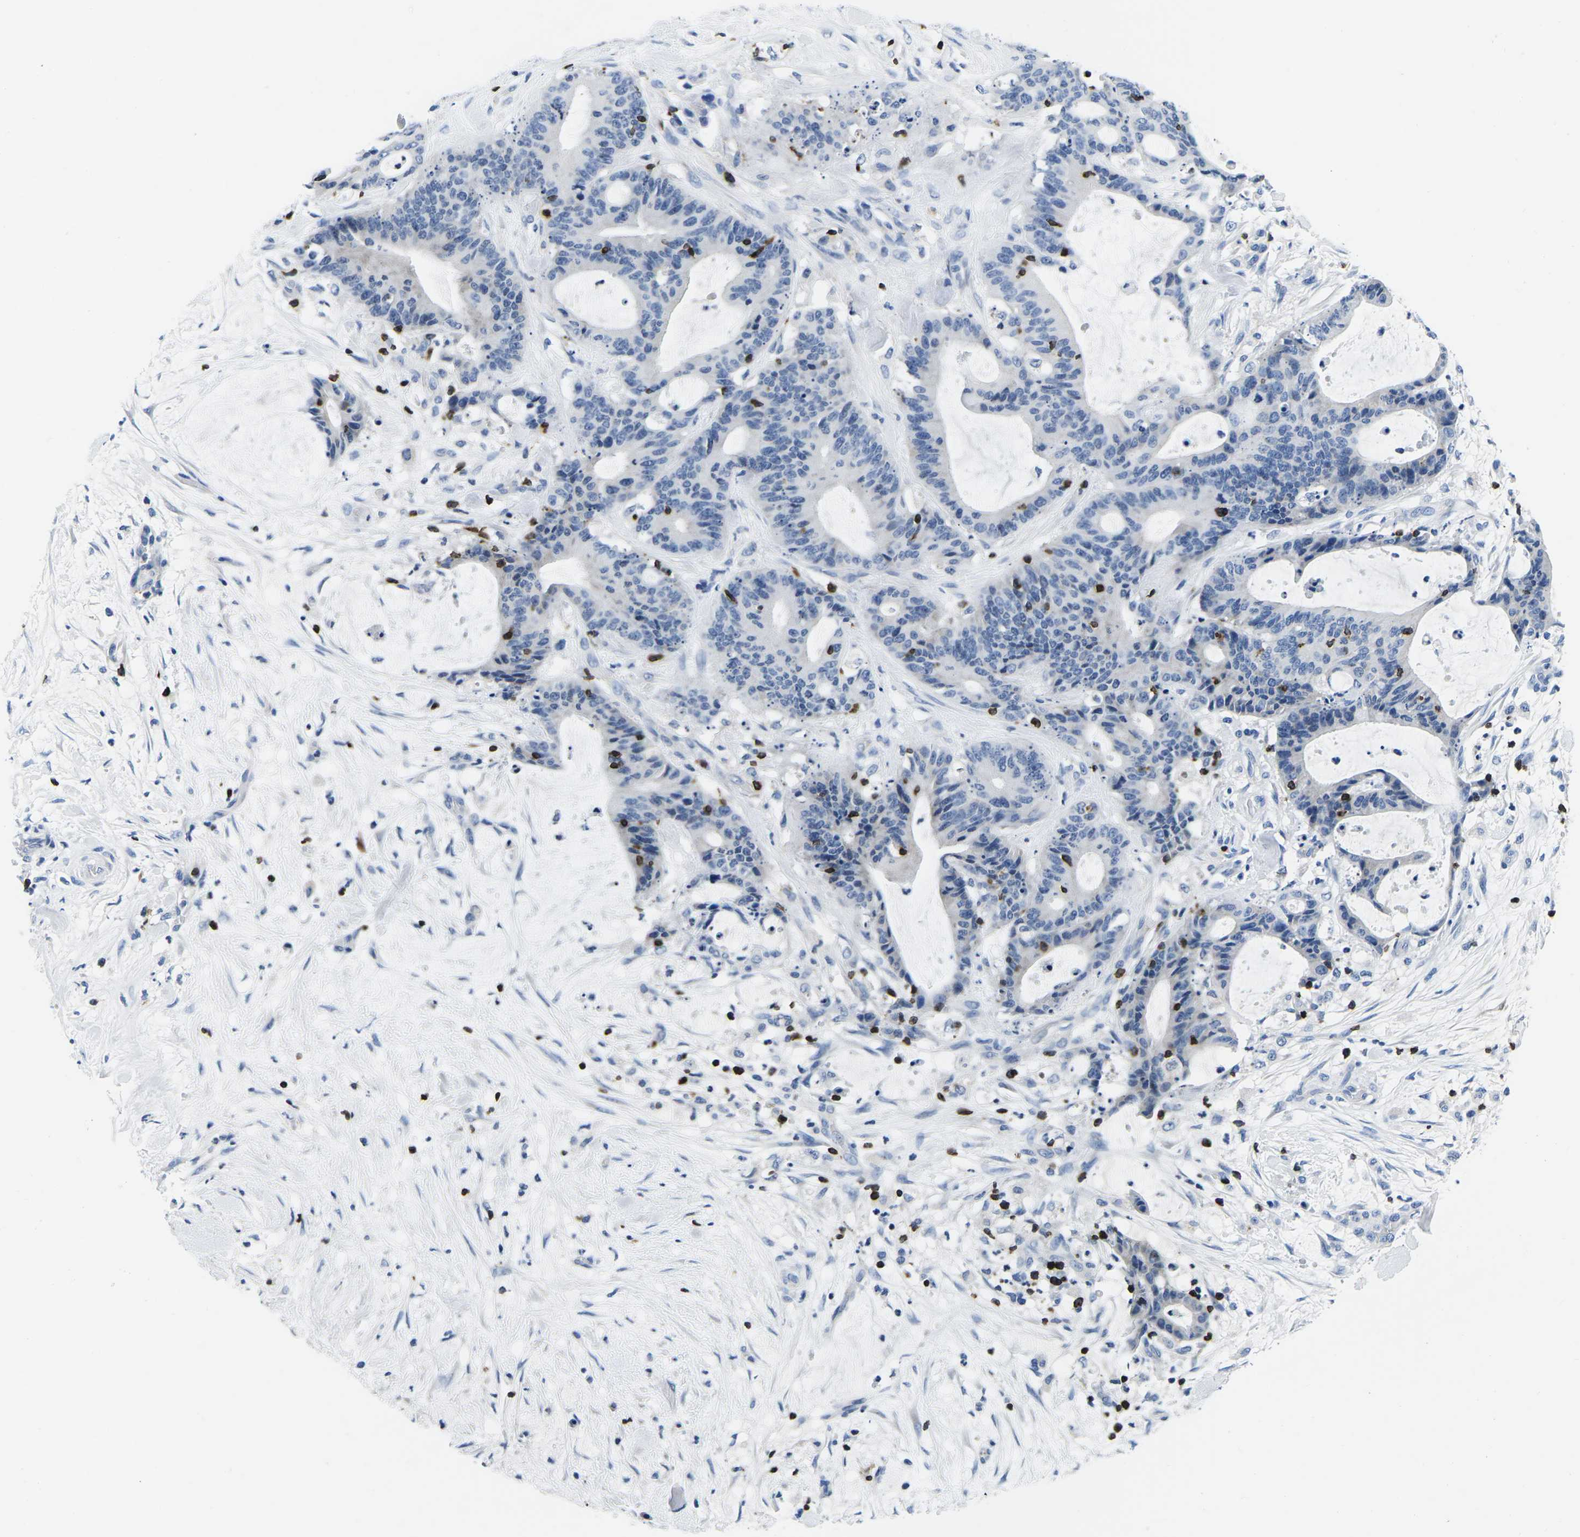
{"staining": {"intensity": "negative", "quantity": "none", "location": "none"}, "tissue": "liver cancer", "cell_type": "Tumor cells", "image_type": "cancer", "snomed": [{"axis": "morphology", "description": "Cholangiocarcinoma"}, {"axis": "topography", "description": "Liver"}], "caption": "The immunohistochemistry image has no significant positivity in tumor cells of cholangiocarcinoma (liver) tissue.", "gene": "CTSW", "patient": {"sex": "female", "age": 73}}